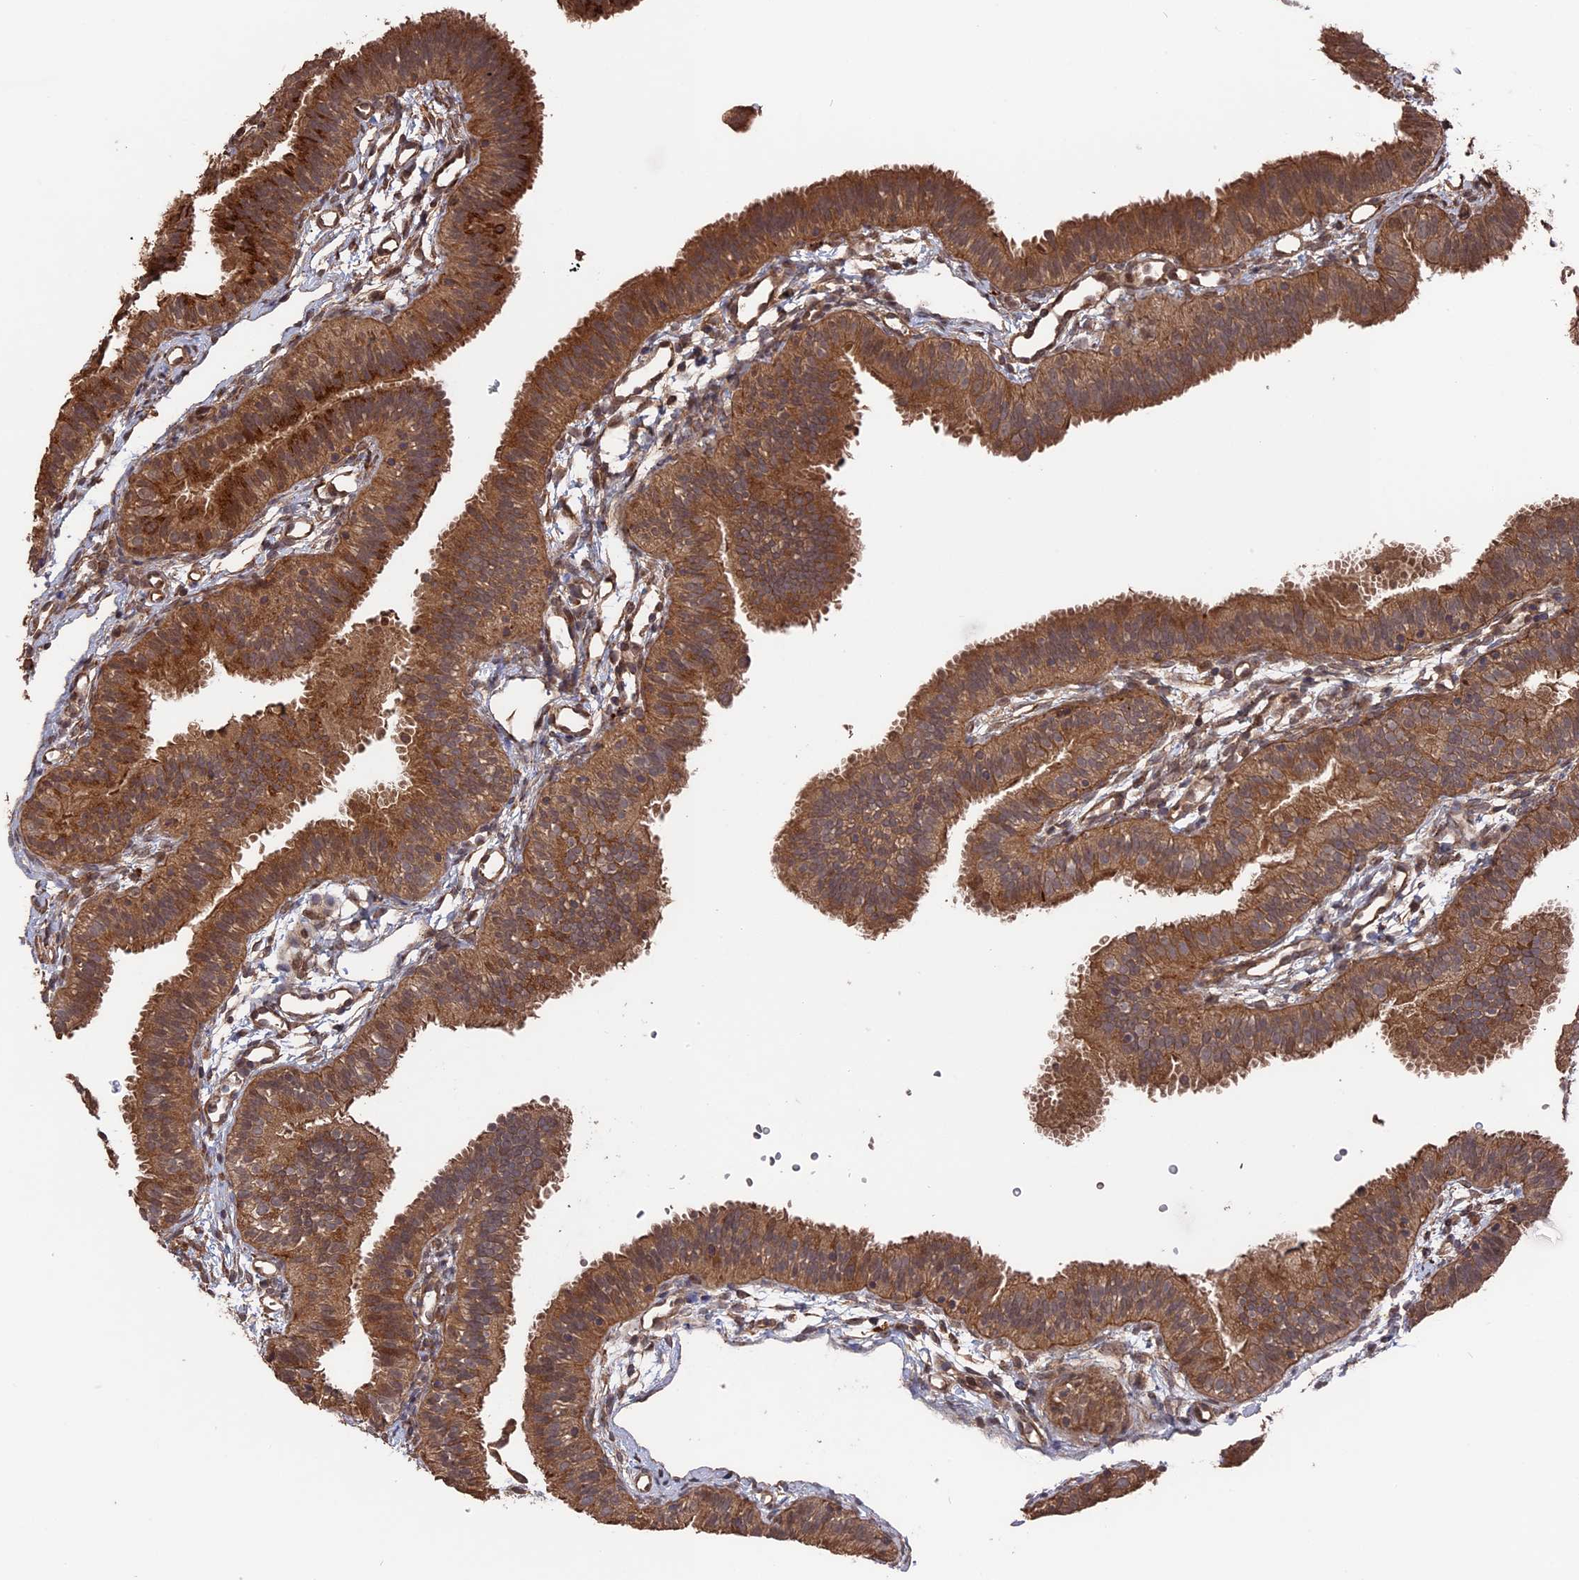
{"staining": {"intensity": "moderate", "quantity": ">75%", "location": "cytoplasmic/membranous"}, "tissue": "fallopian tube", "cell_type": "Glandular cells", "image_type": "normal", "snomed": [{"axis": "morphology", "description": "Normal tissue, NOS"}, {"axis": "topography", "description": "Fallopian tube"}], "caption": "Fallopian tube stained with DAB (3,3'-diaminobenzidine) immunohistochemistry (IHC) displays medium levels of moderate cytoplasmic/membranous positivity in about >75% of glandular cells. (DAB (3,3'-diaminobenzidine) IHC, brown staining for protein, blue staining for nuclei).", "gene": "TELO2", "patient": {"sex": "female", "age": 35}}